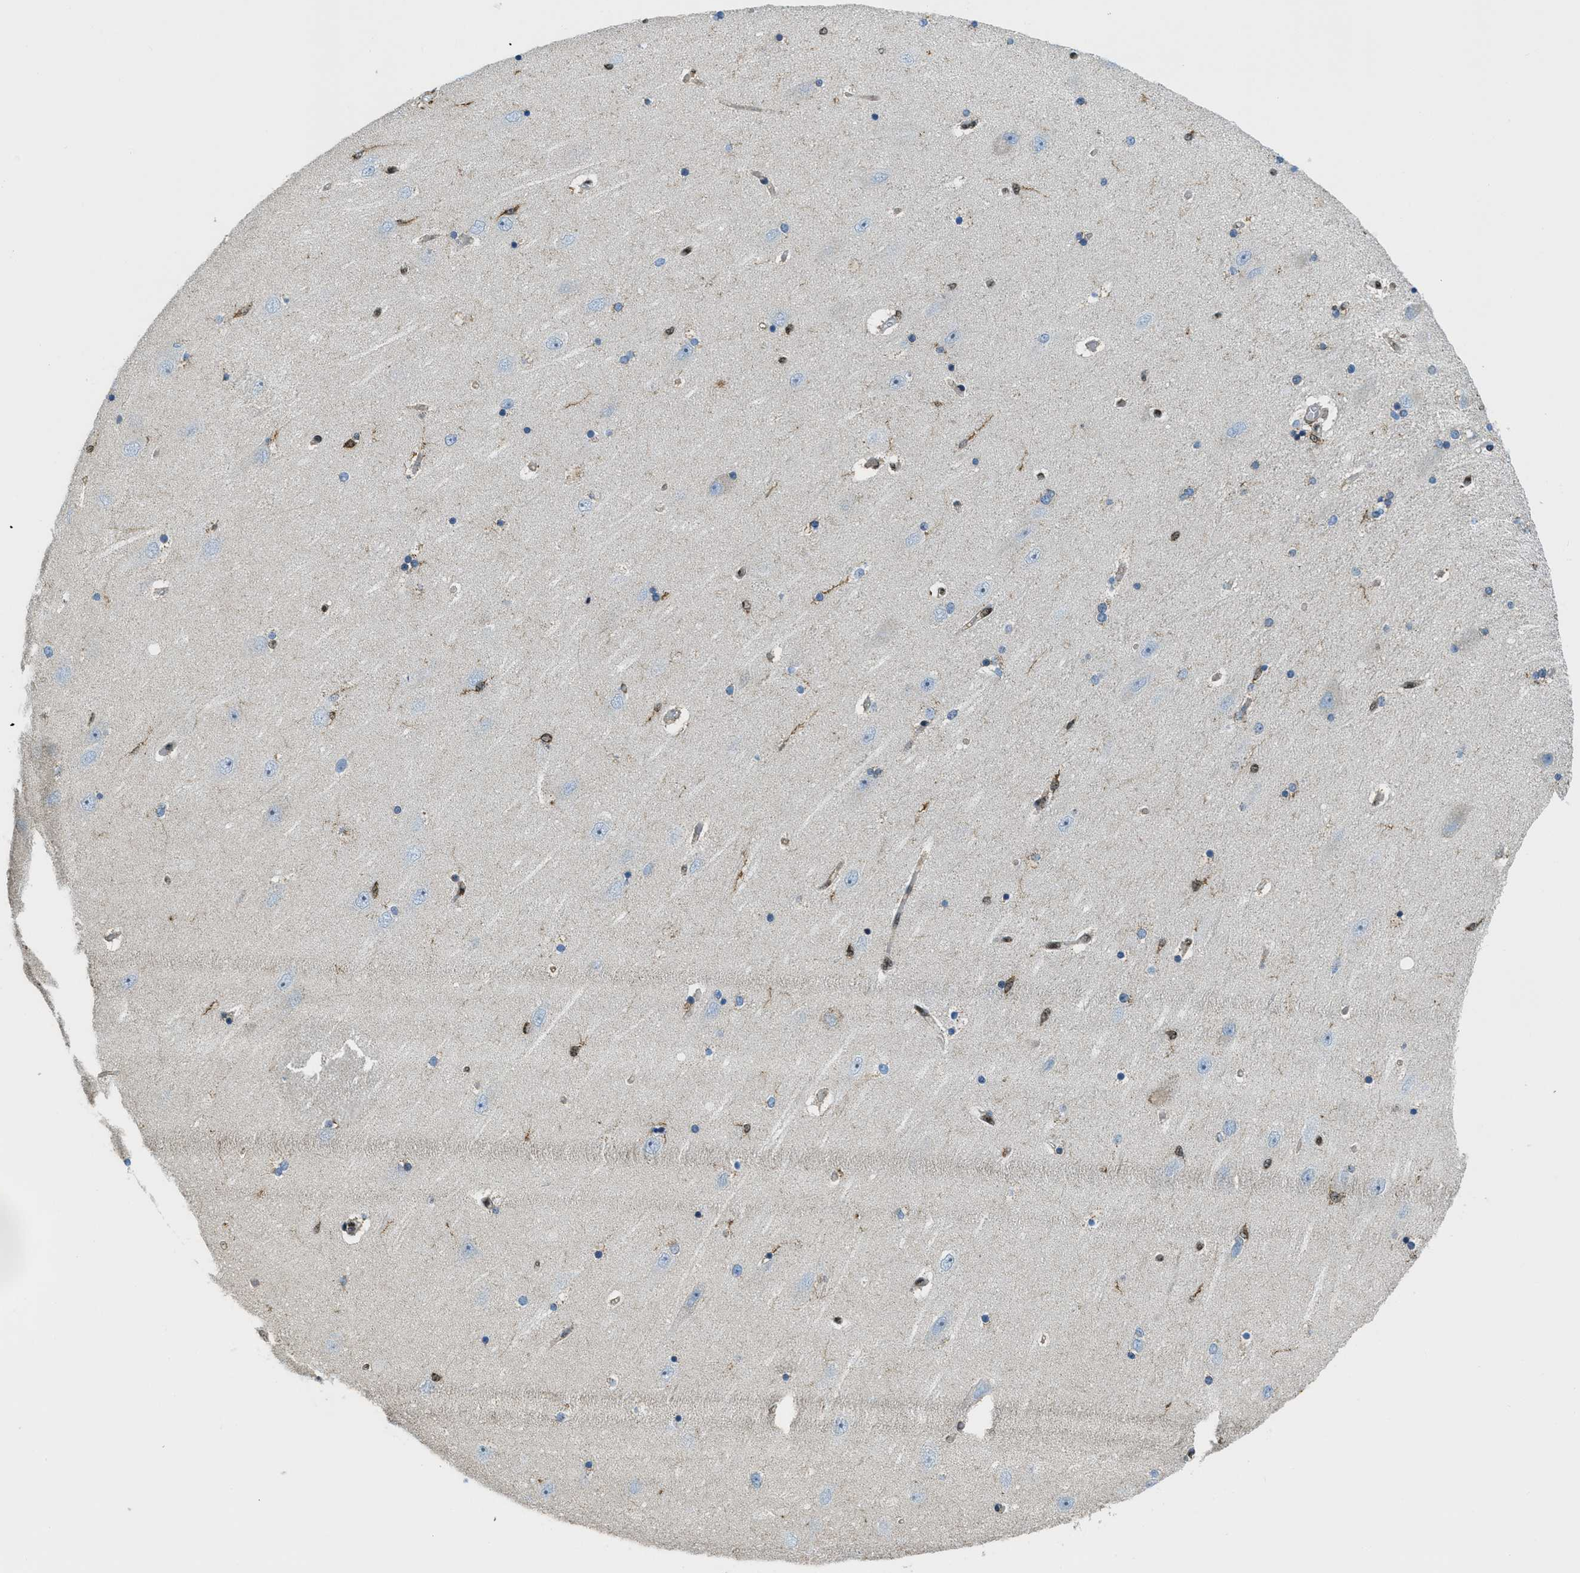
{"staining": {"intensity": "strong", "quantity": "<25%", "location": "cytoplasmic/membranous,nuclear"}, "tissue": "hippocampus", "cell_type": "Glial cells", "image_type": "normal", "snomed": [{"axis": "morphology", "description": "Normal tissue, NOS"}, {"axis": "topography", "description": "Hippocampus"}], "caption": "This histopathology image reveals immunohistochemistry (IHC) staining of unremarkable hippocampus, with medium strong cytoplasmic/membranous,nuclear positivity in about <25% of glial cells.", "gene": "SP100", "patient": {"sex": "female", "age": 54}}